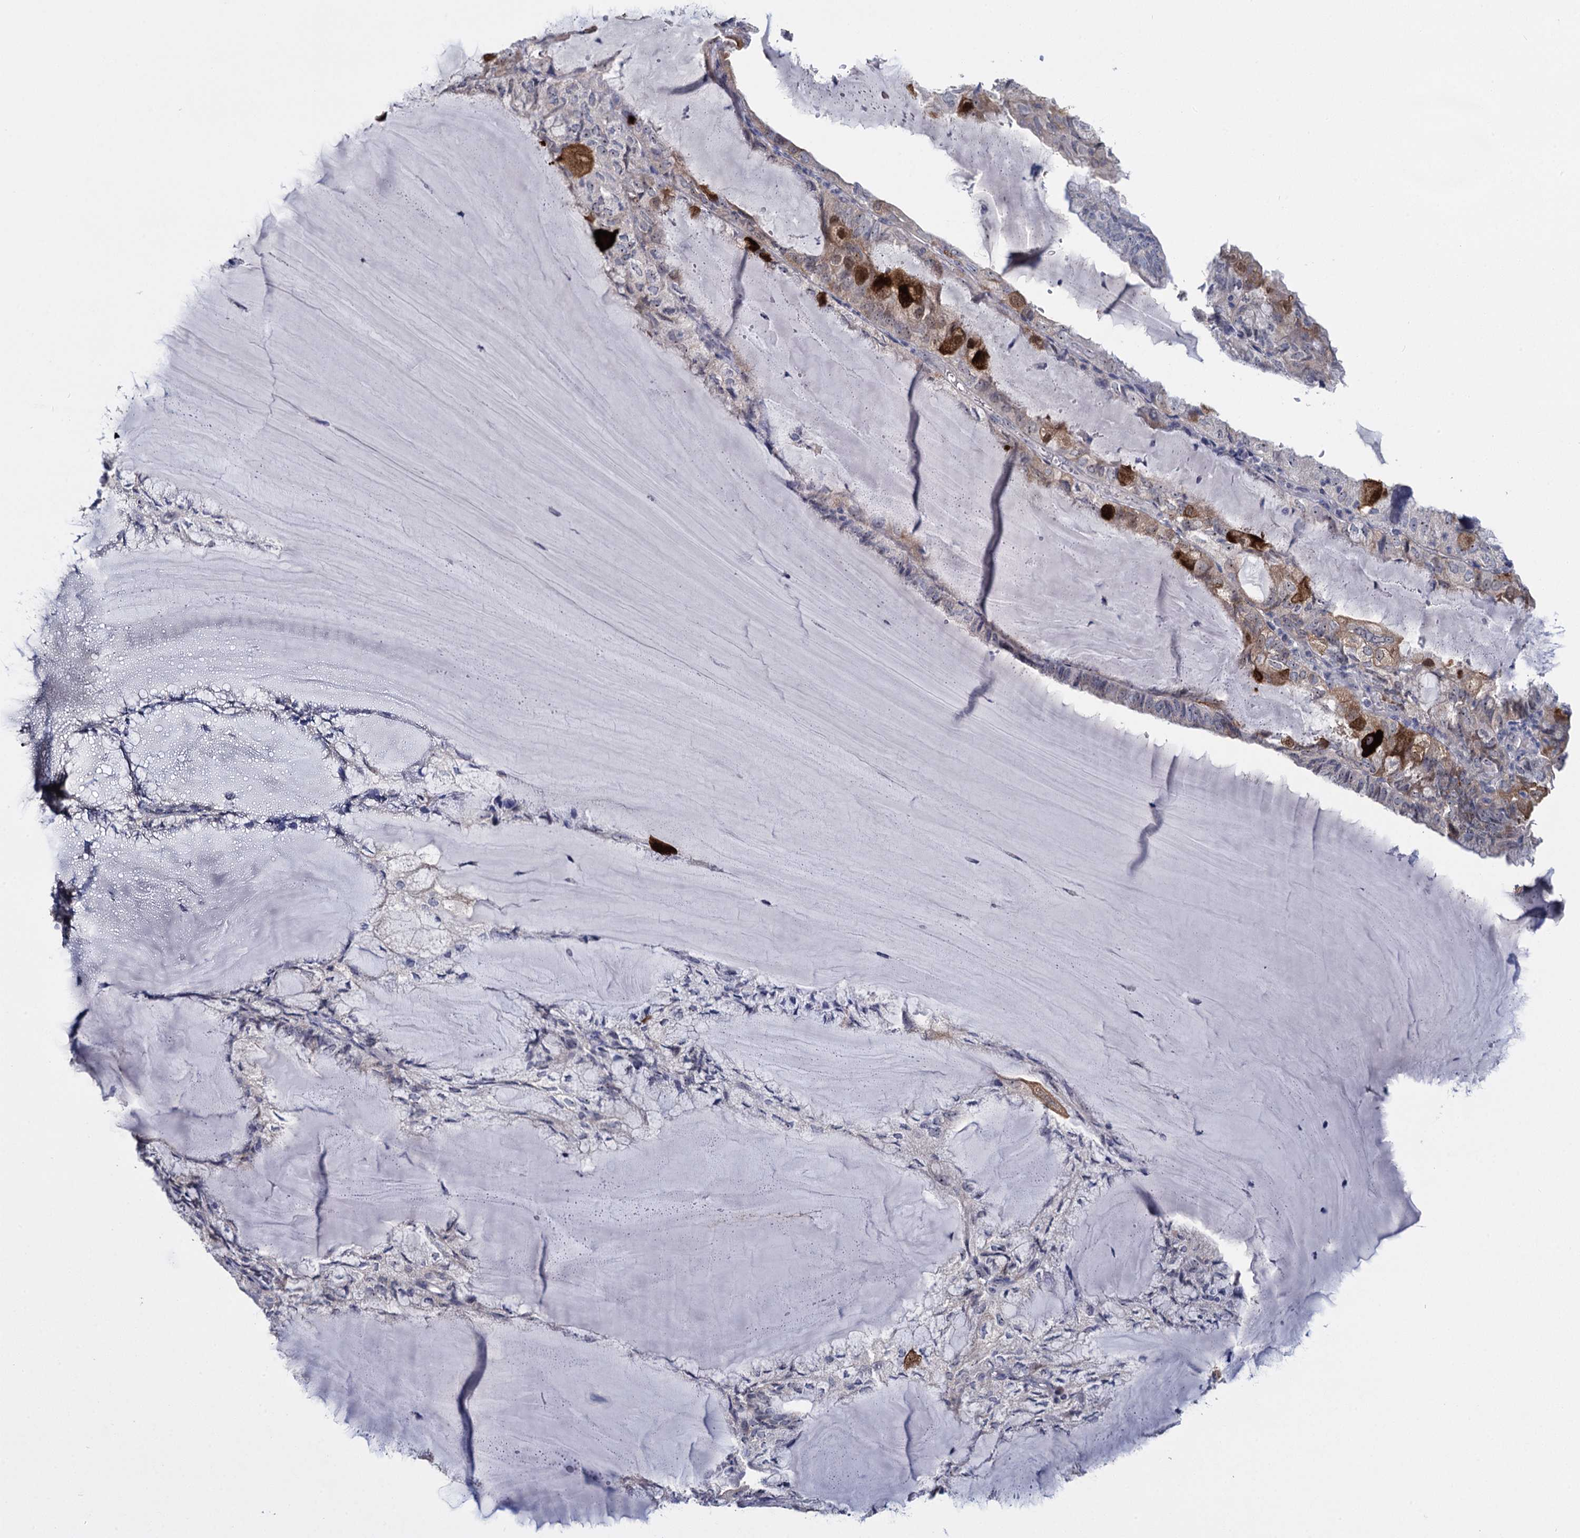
{"staining": {"intensity": "moderate", "quantity": "<25%", "location": "cytoplasmic/membranous"}, "tissue": "endometrial cancer", "cell_type": "Tumor cells", "image_type": "cancer", "snomed": [{"axis": "morphology", "description": "Adenocarcinoma, NOS"}, {"axis": "topography", "description": "Endometrium"}], "caption": "The image demonstrates staining of endometrial adenocarcinoma, revealing moderate cytoplasmic/membranous protein expression (brown color) within tumor cells.", "gene": "SFN", "patient": {"sex": "female", "age": 81}}